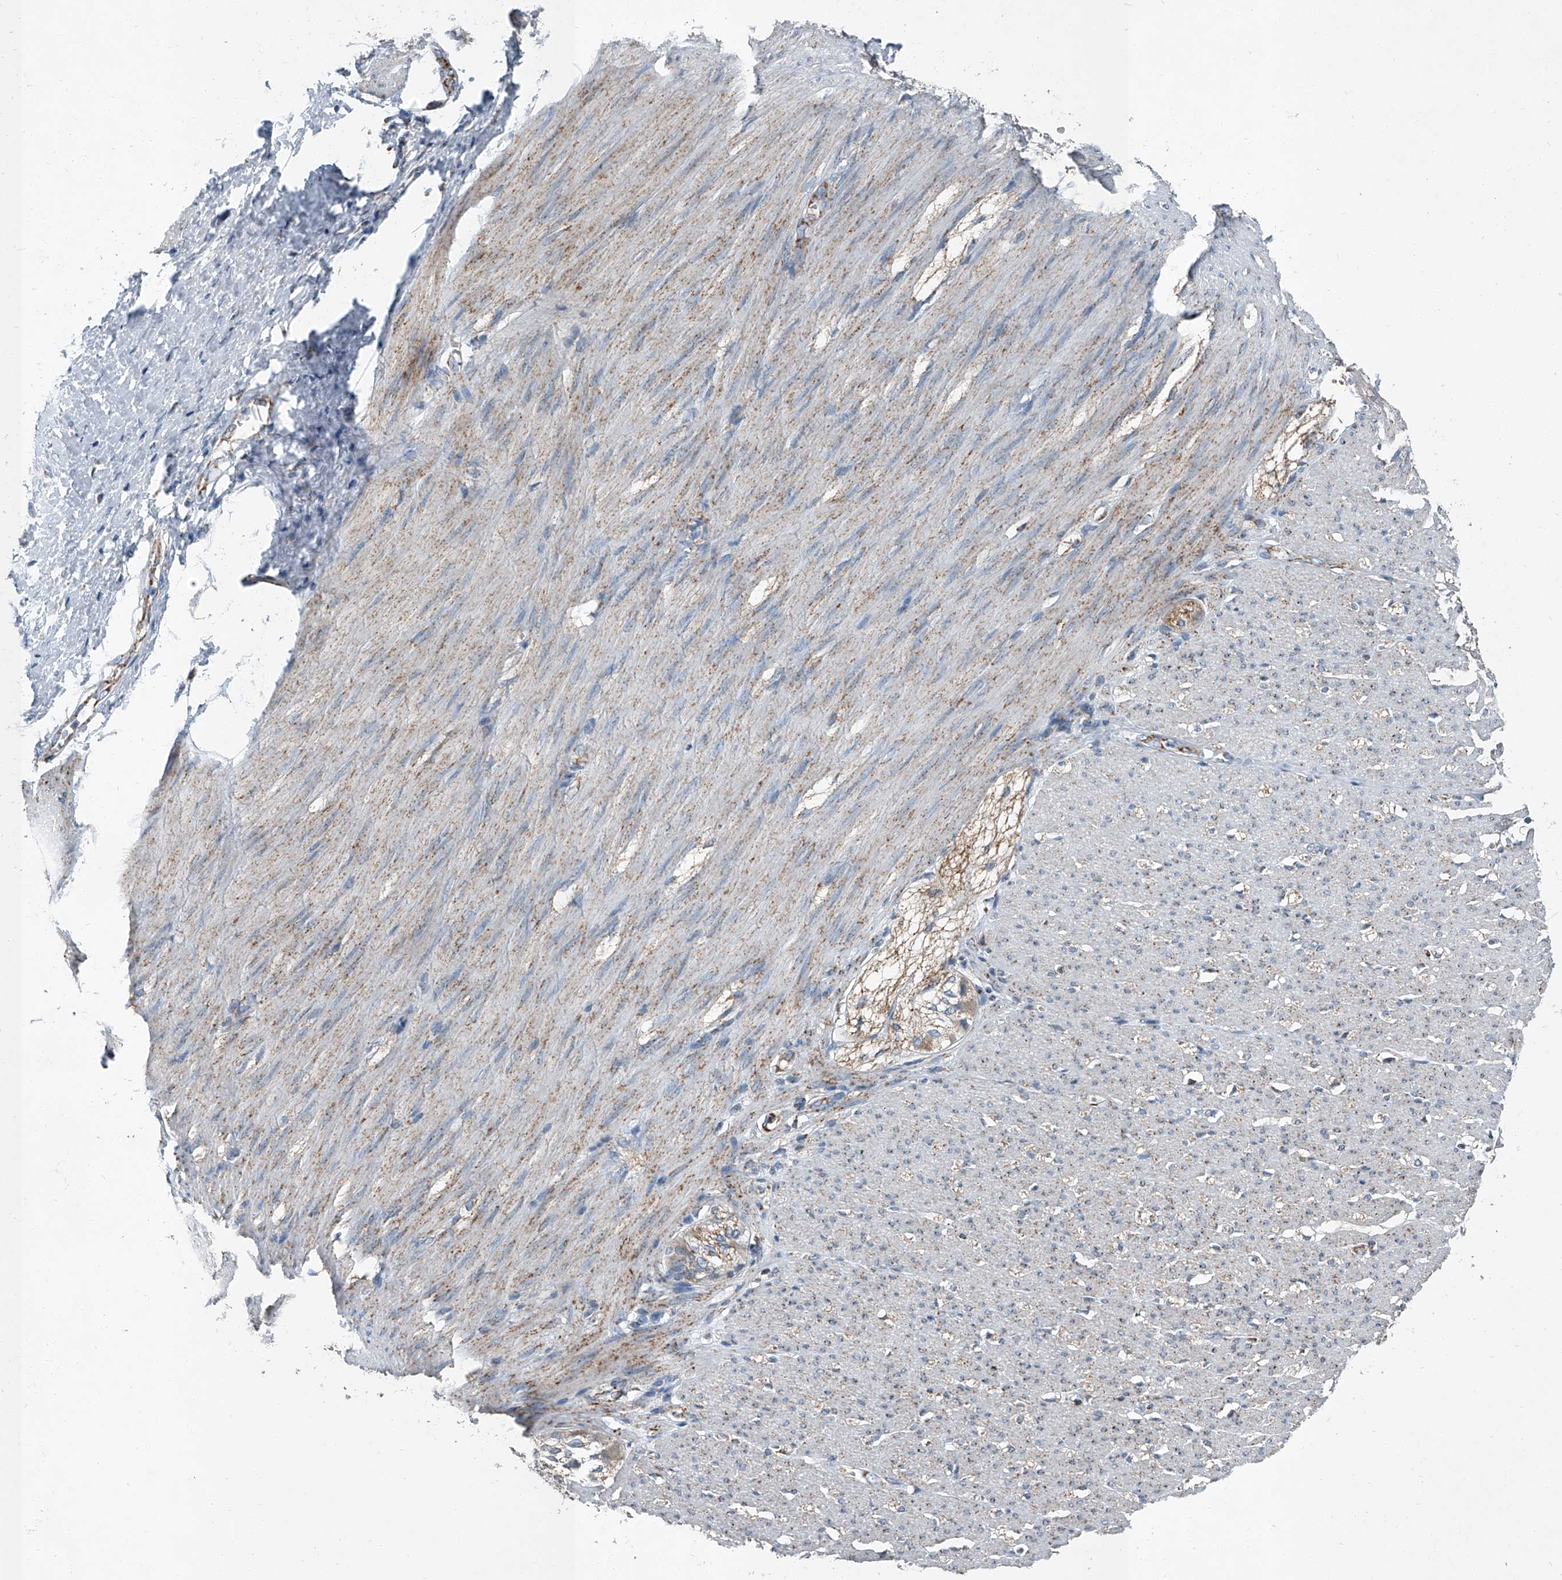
{"staining": {"intensity": "weak", "quantity": "25%-75%", "location": "cytoplasmic/membranous"}, "tissue": "smooth muscle", "cell_type": "Smooth muscle cells", "image_type": "normal", "snomed": [{"axis": "morphology", "description": "Normal tissue, NOS"}, {"axis": "morphology", "description": "Adenocarcinoma, NOS"}, {"axis": "topography", "description": "Colon"}, {"axis": "topography", "description": "Peripheral nerve tissue"}], "caption": "Immunohistochemistry (DAB) staining of normal human smooth muscle shows weak cytoplasmic/membranous protein expression in approximately 25%-75% of smooth muscle cells.", "gene": "CHRNA7", "patient": {"sex": "male", "age": 14}}